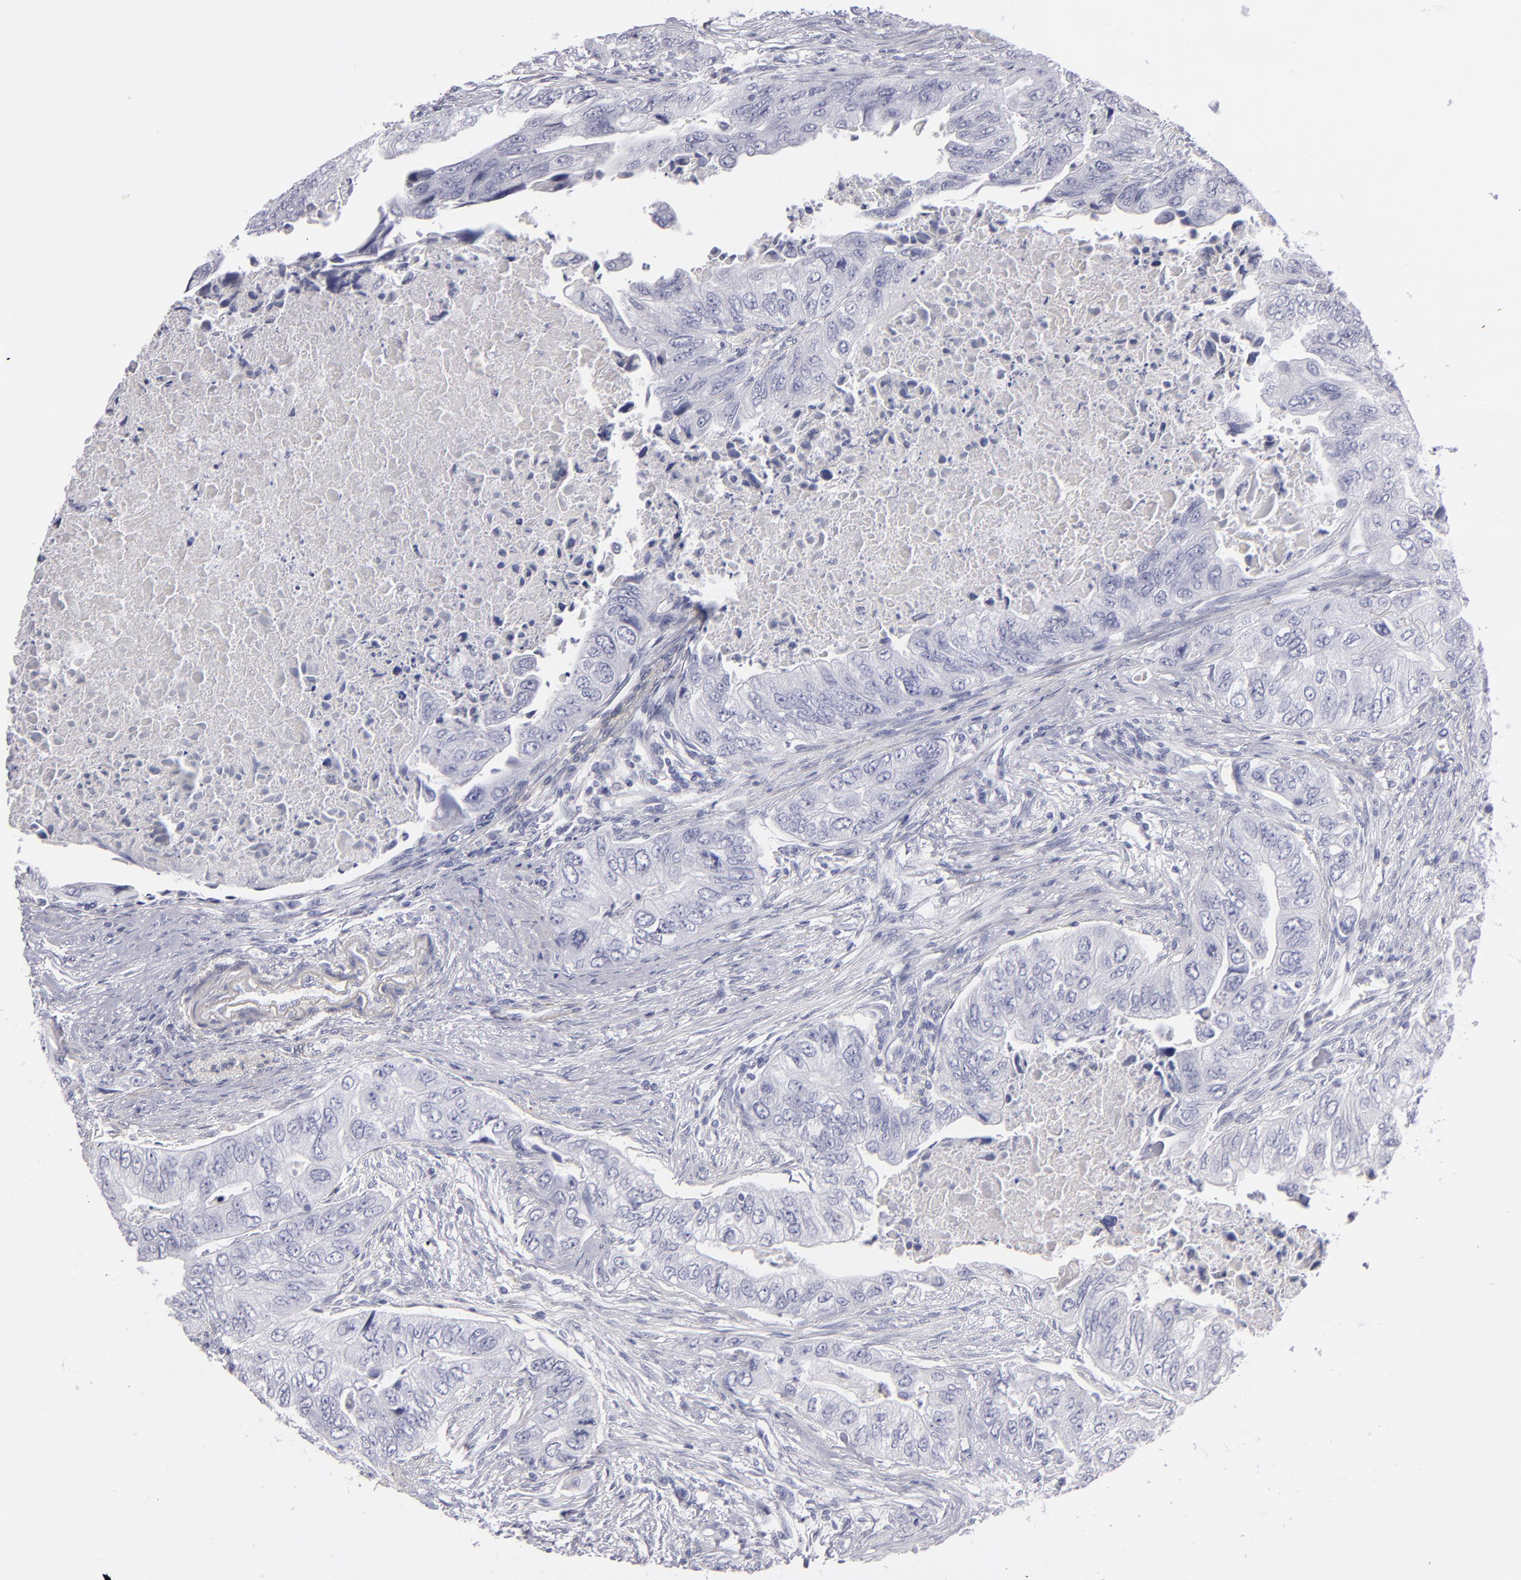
{"staining": {"intensity": "negative", "quantity": "none", "location": "none"}, "tissue": "colorectal cancer", "cell_type": "Tumor cells", "image_type": "cancer", "snomed": [{"axis": "morphology", "description": "Adenocarcinoma, NOS"}, {"axis": "topography", "description": "Colon"}], "caption": "Immunohistochemistry image of colorectal cancer stained for a protein (brown), which displays no expression in tumor cells.", "gene": "MYH11", "patient": {"sex": "female", "age": 11}}